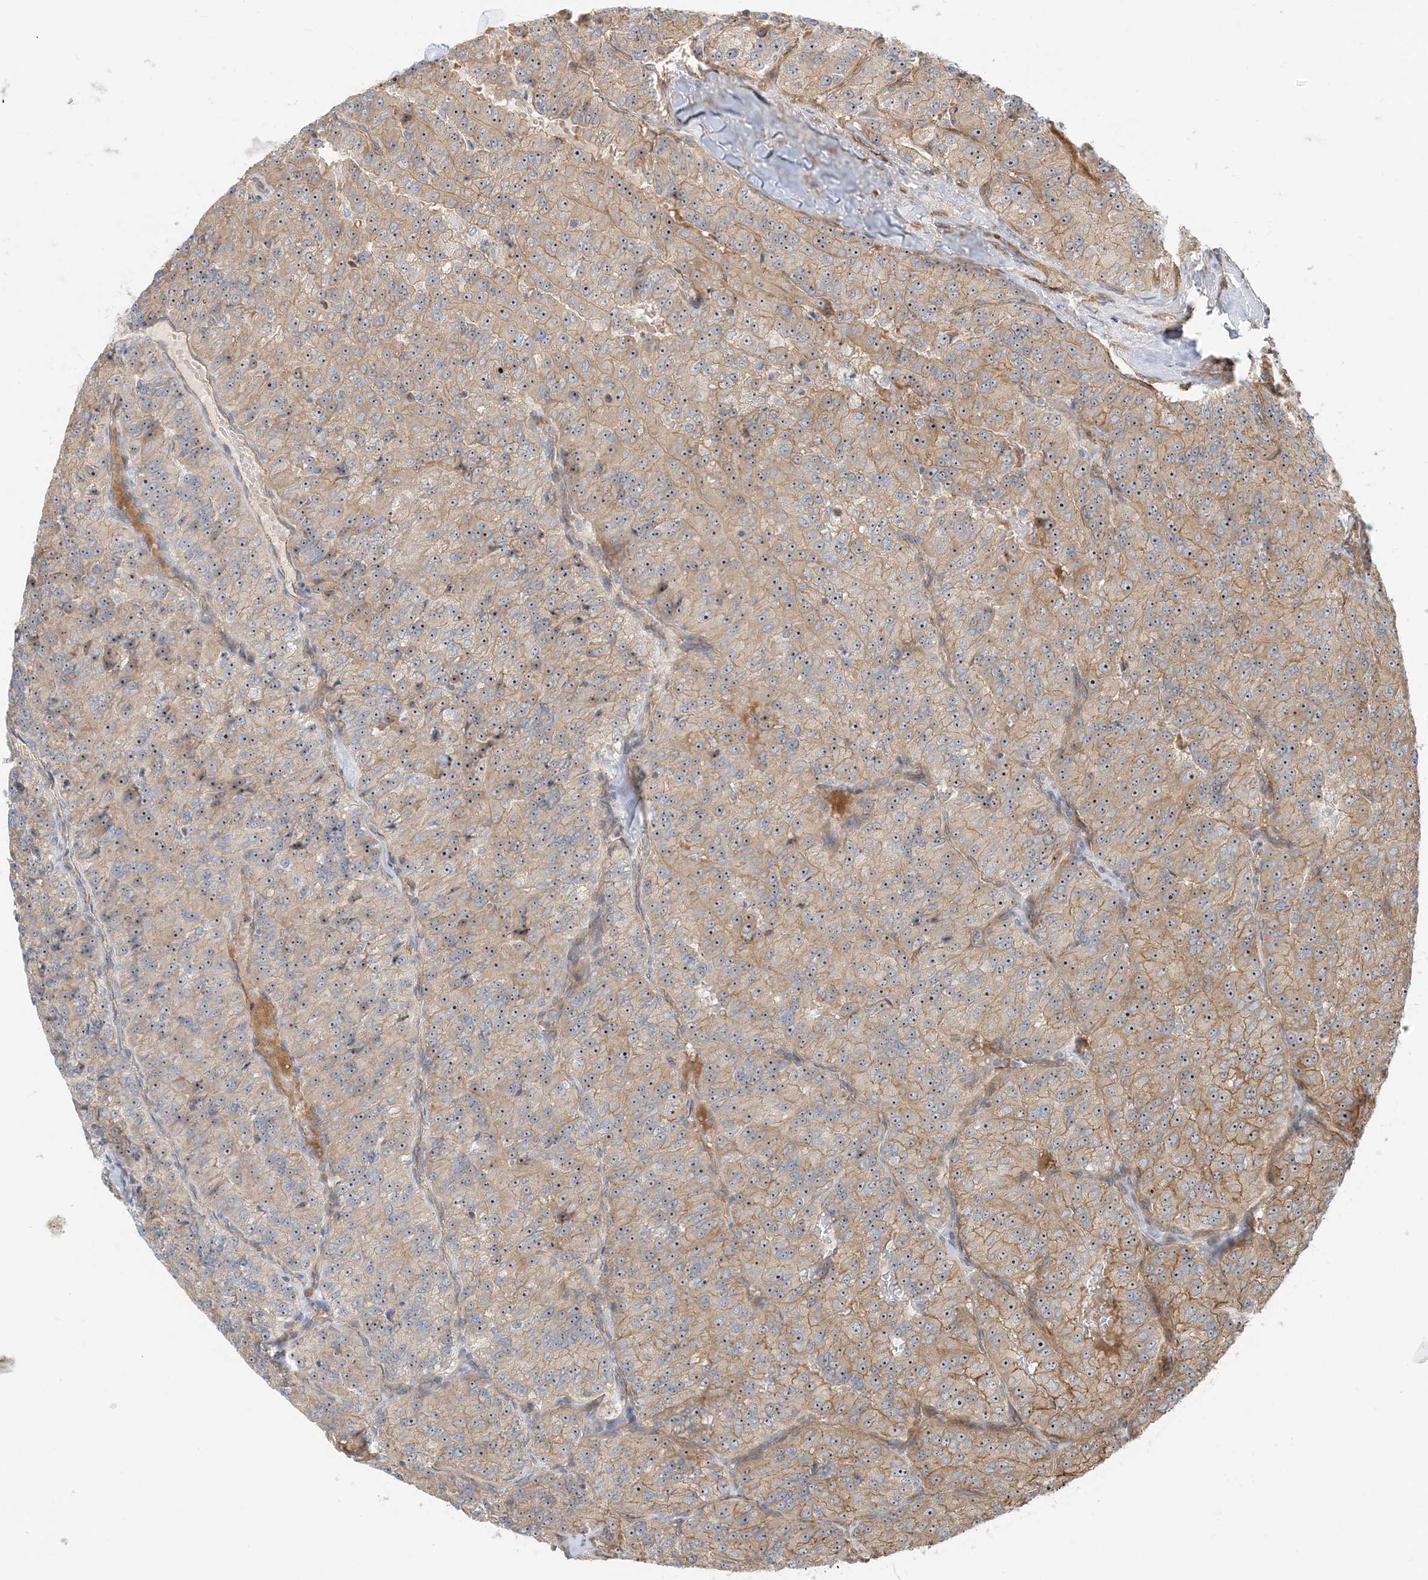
{"staining": {"intensity": "moderate", "quantity": ">75%", "location": "cytoplasmic/membranous,nuclear"}, "tissue": "renal cancer", "cell_type": "Tumor cells", "image_type": "cancer", "snomed": [{"axis": "morphology", "description": "Adenocarcinoma, NOS"}, {"axis": "topography", "description": "Kidney"}], "caption": "Moderate cytoplasmic/membranous and nuclear staining is present in approximately >75% of tumor cells in adenocarcinoma (renal).", "gene": "MYL5", "patient": {"sex": "female", "age": 63}}